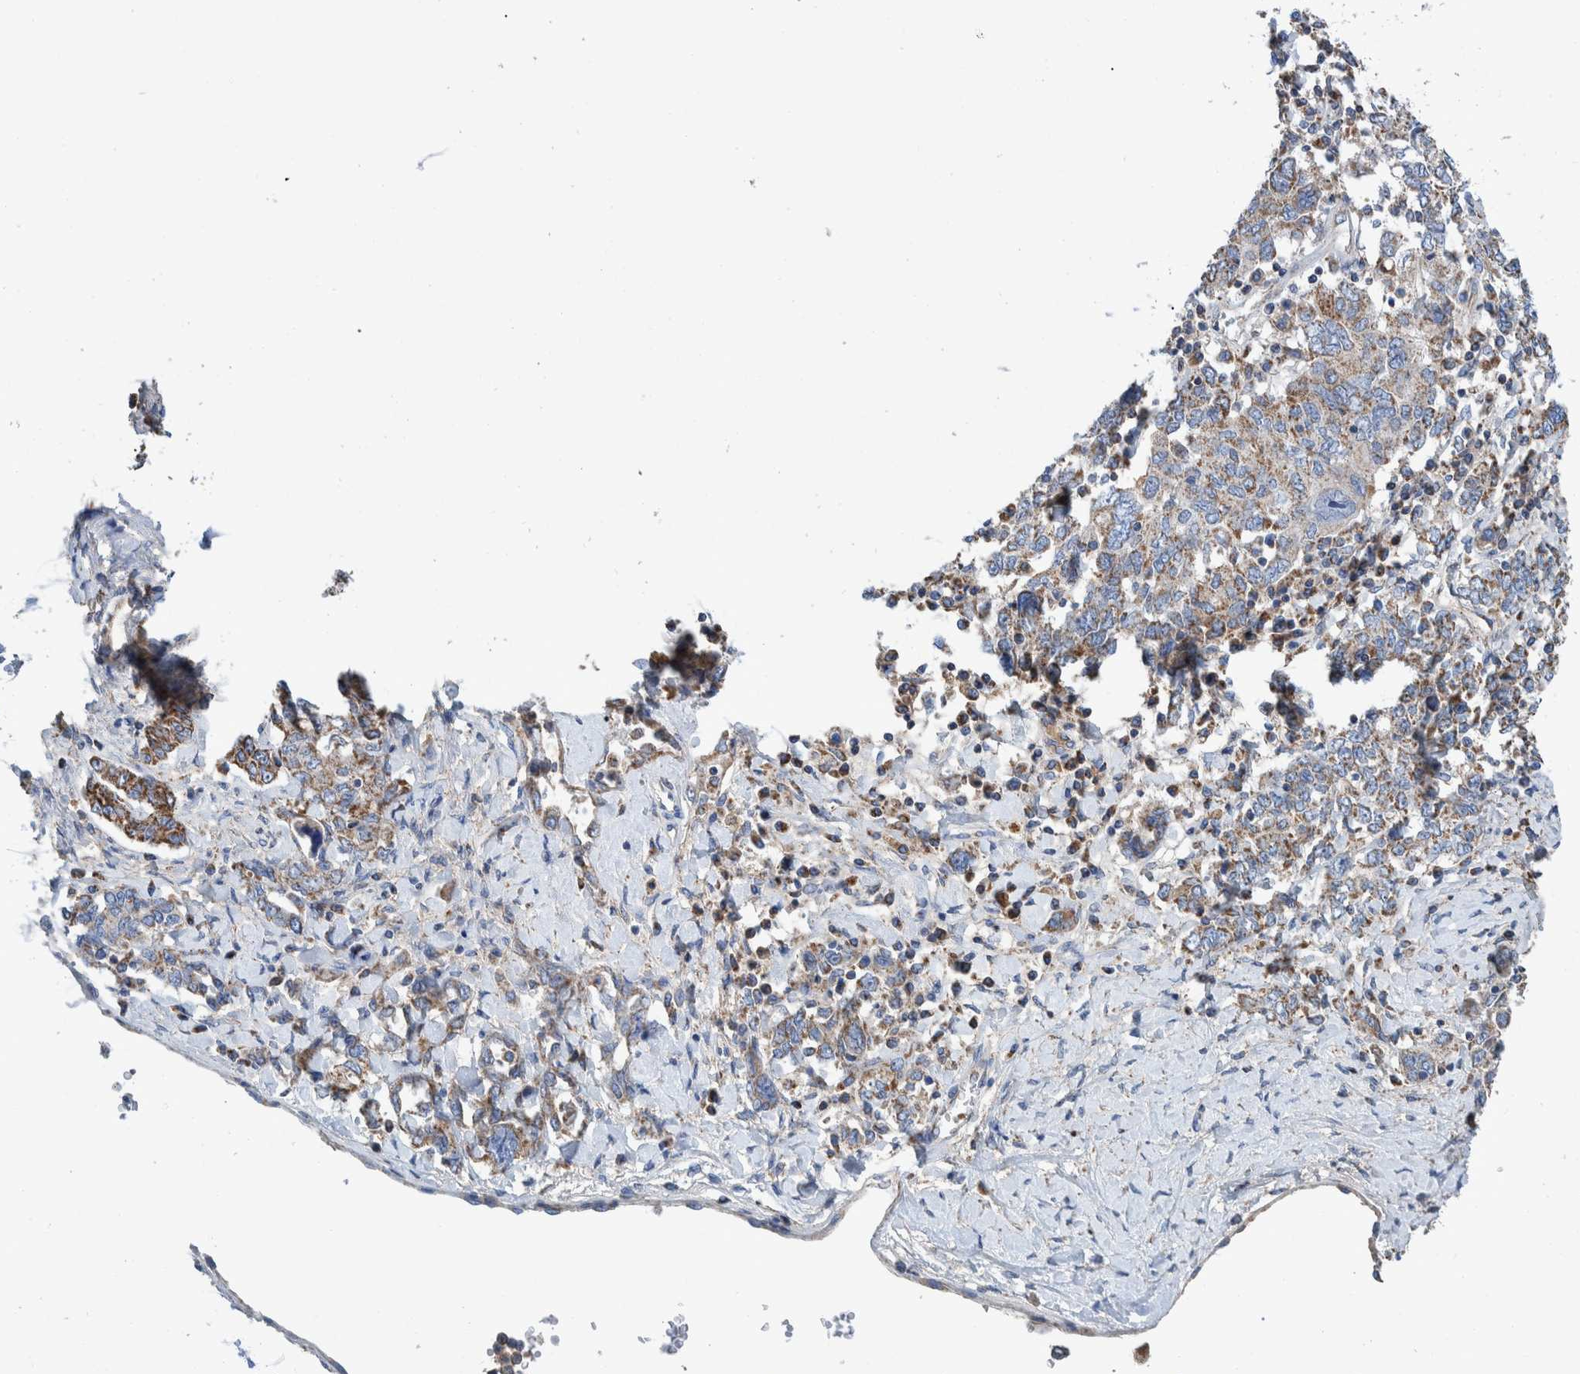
{"staining": {"intensity": "moderate", "quantity": ">75%", "location": "cytoplasmic/membranous"}, "tissue": "ovarian cancer", "cell_type": "Tumor cells", "image_type": "cancer", "snomed": [{"axis": "morphology", "description": "Carcinoma, endometroid"}, {"axis": "topography", "description": "Ovary"}], "caption": "A high-resolution image shows IHC staining of ovarian cancer (endometroid carcinoma), which displays moderate cytoplasmic/membranous staining in approximately >75% of tumor cells.", "gene": "DECR1", "patient": {"sex": "female", "age": 62}}